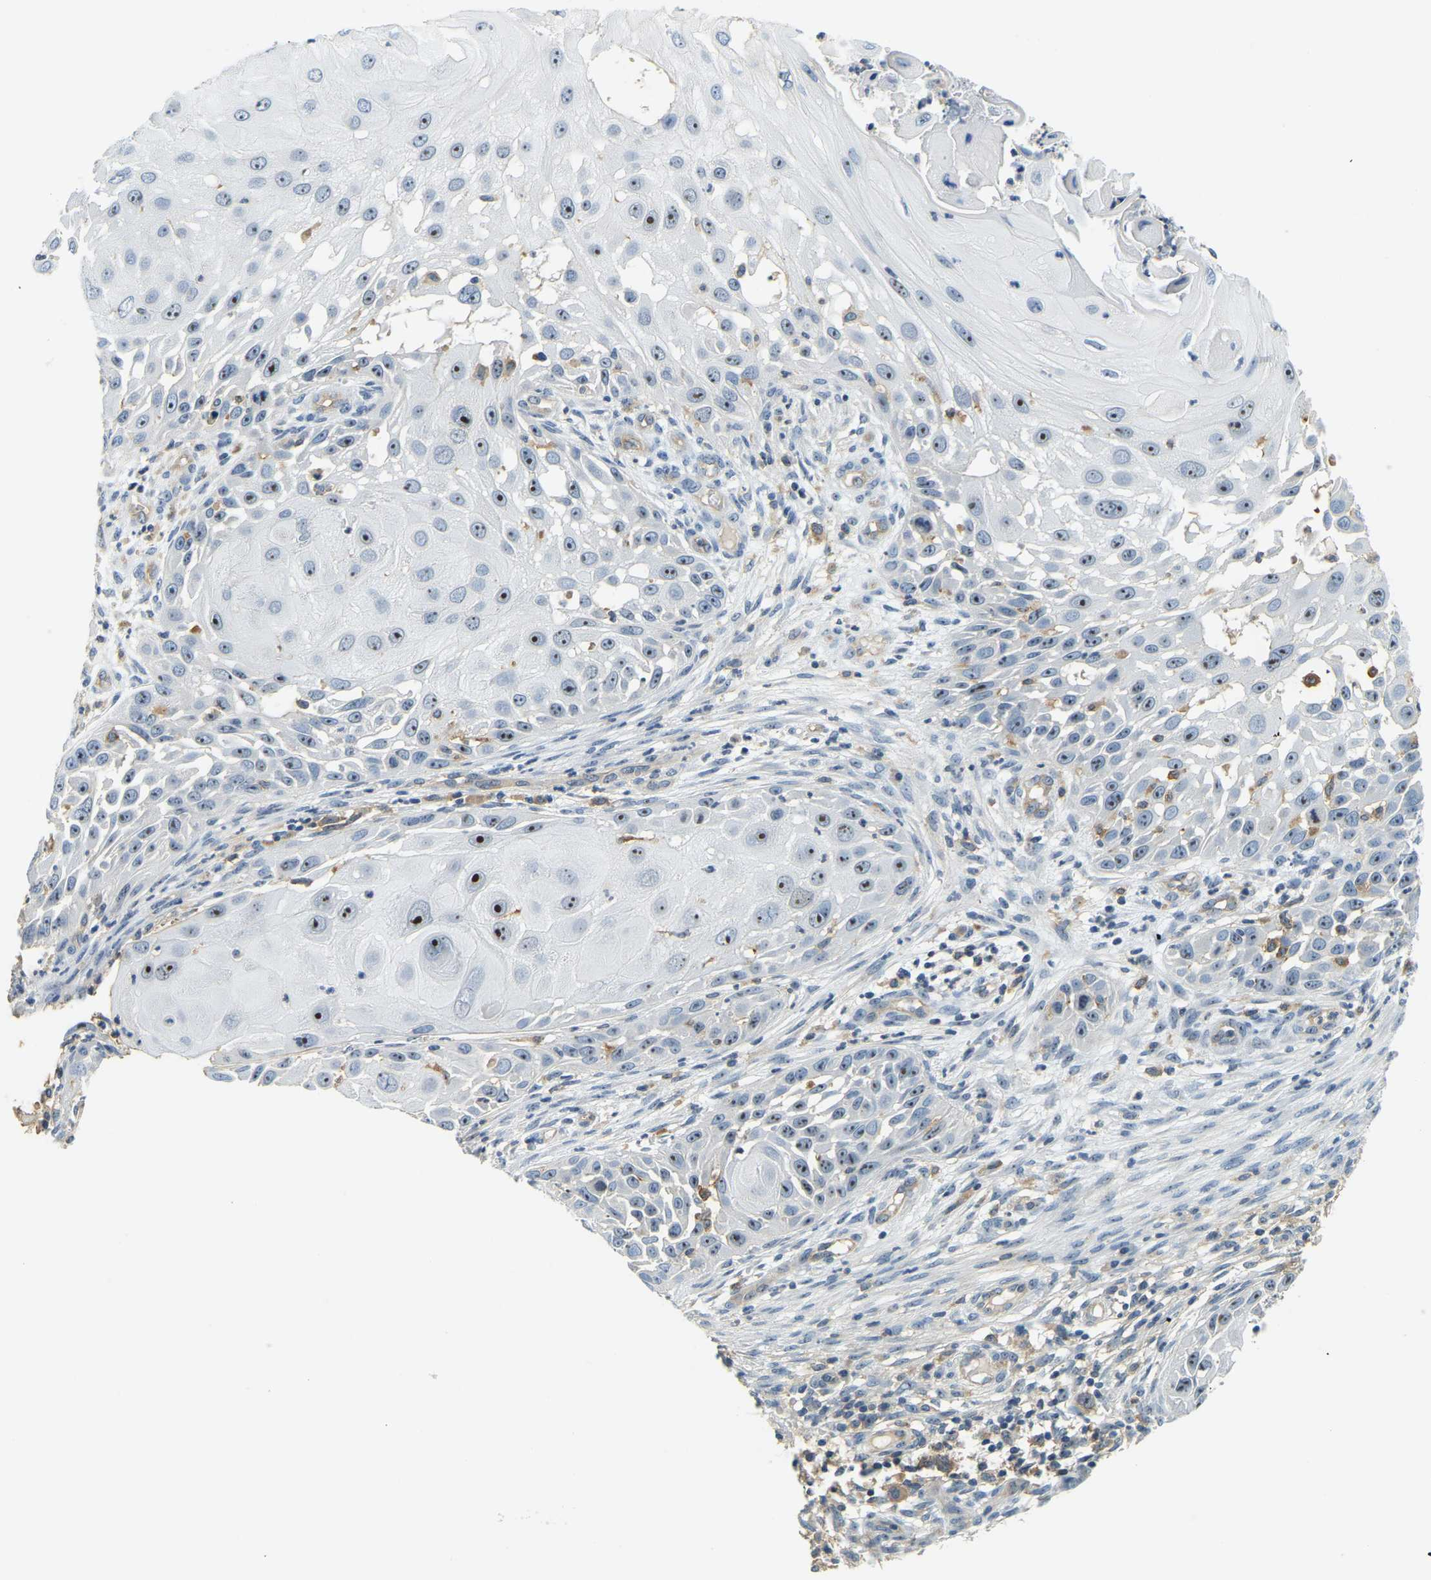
{"staining": {"intensity": "strong", "quantity": "<25%", "location": "nuclear"}, "tissue": "skin cancer", "cell_type": "Tumor cells", "image_type": "cancer", "snomed": [{"axis": "morphology", "description": "Squamous cell carcinoma, NOS"}, {"axis": "topography", "description": "Skin"}], "caption": "An image showing strong nuclear positivity in approximately <25% of tumor cells in skin cancer (squamous cell carcinoma), as visualized by brown immunohistochemical staining.", "gene": "RRP1", "patient": {"sex": "female", "age": 44}}